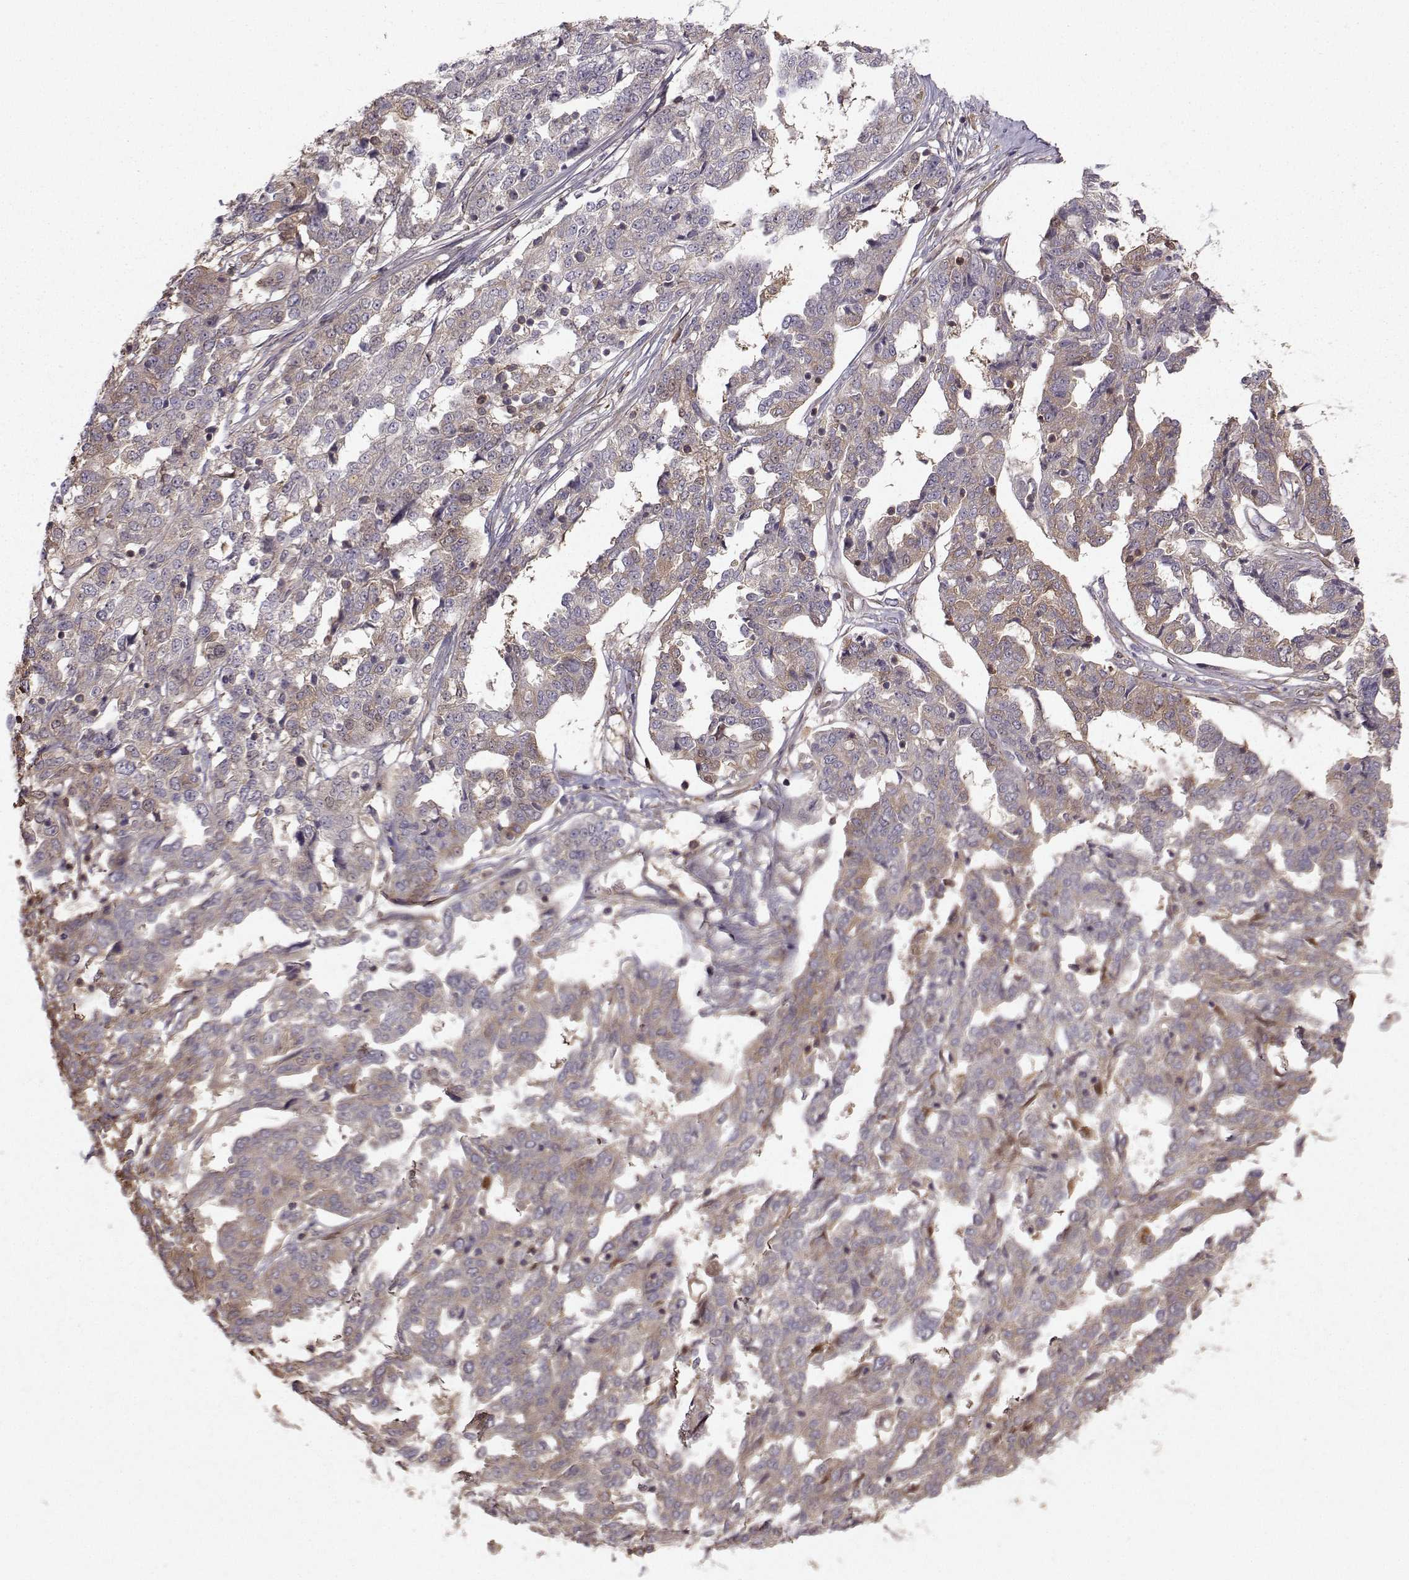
{"staining": {"intensity": "moderate", "quantity": "<25%", "location": "cytoplasmic/membranous"}, "tissue": "ovarian cancer", "cell_type": "Tumor cells", "image_type": "cancer", "snomed": [{"axis": "morphology", "description": "Cystadenocarcinoma, serous, NOS"}, {"axis": "topography", "description": "Ovary"}], "caption": "A brown stain shows moderate cytoplasmic/membranous expression of a protein in human ovarian cancer tumor cells.", "gene": "WNT6", "patient": {"sex": "female", "age": 67}}